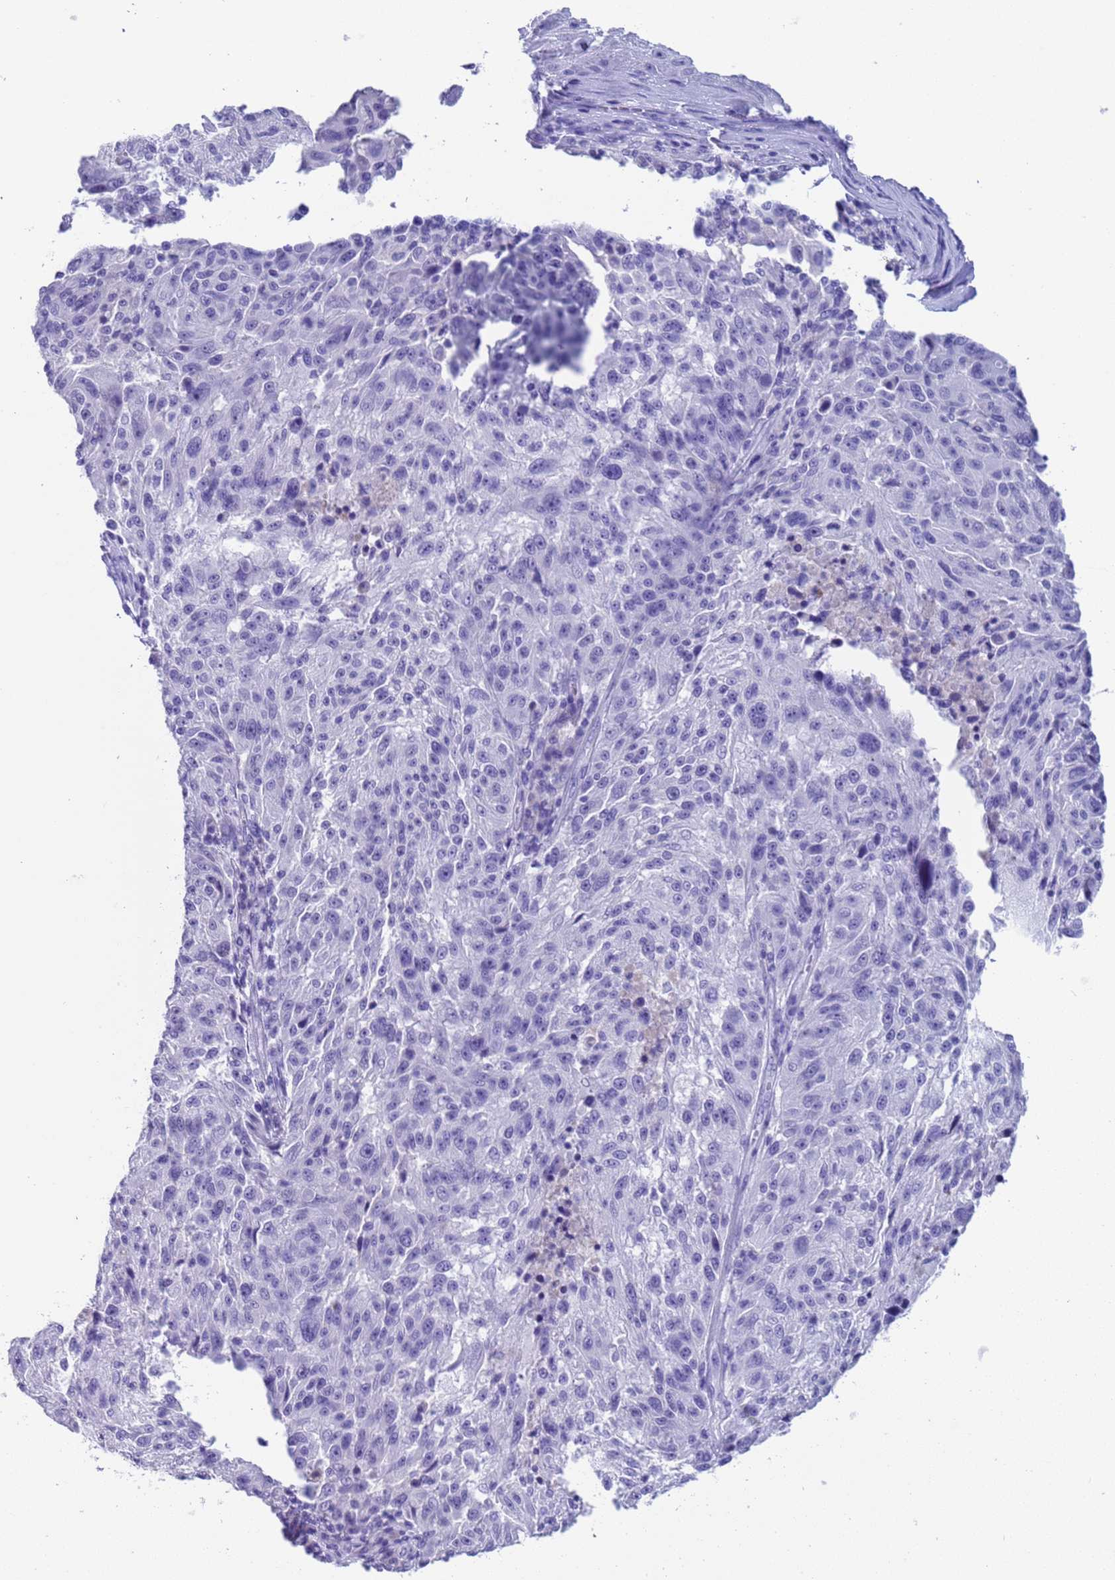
{"staining": {"intensity": "negative", "quantity": "none", "location": "none"}, "tissue": "melanoma", "cell_type": "Tumor cells", "image_type": "cancer", "snomed": [{"axis": "morphology", "description": "Malignant melanoma, NOS"}, {"axis": "topography", "description": "Skin"}], "caption": "IHC of human melanoma demonstrates no expression in tumor cells.", "gene": "CKM", "patient": {"sex": "male", "age": 53}}